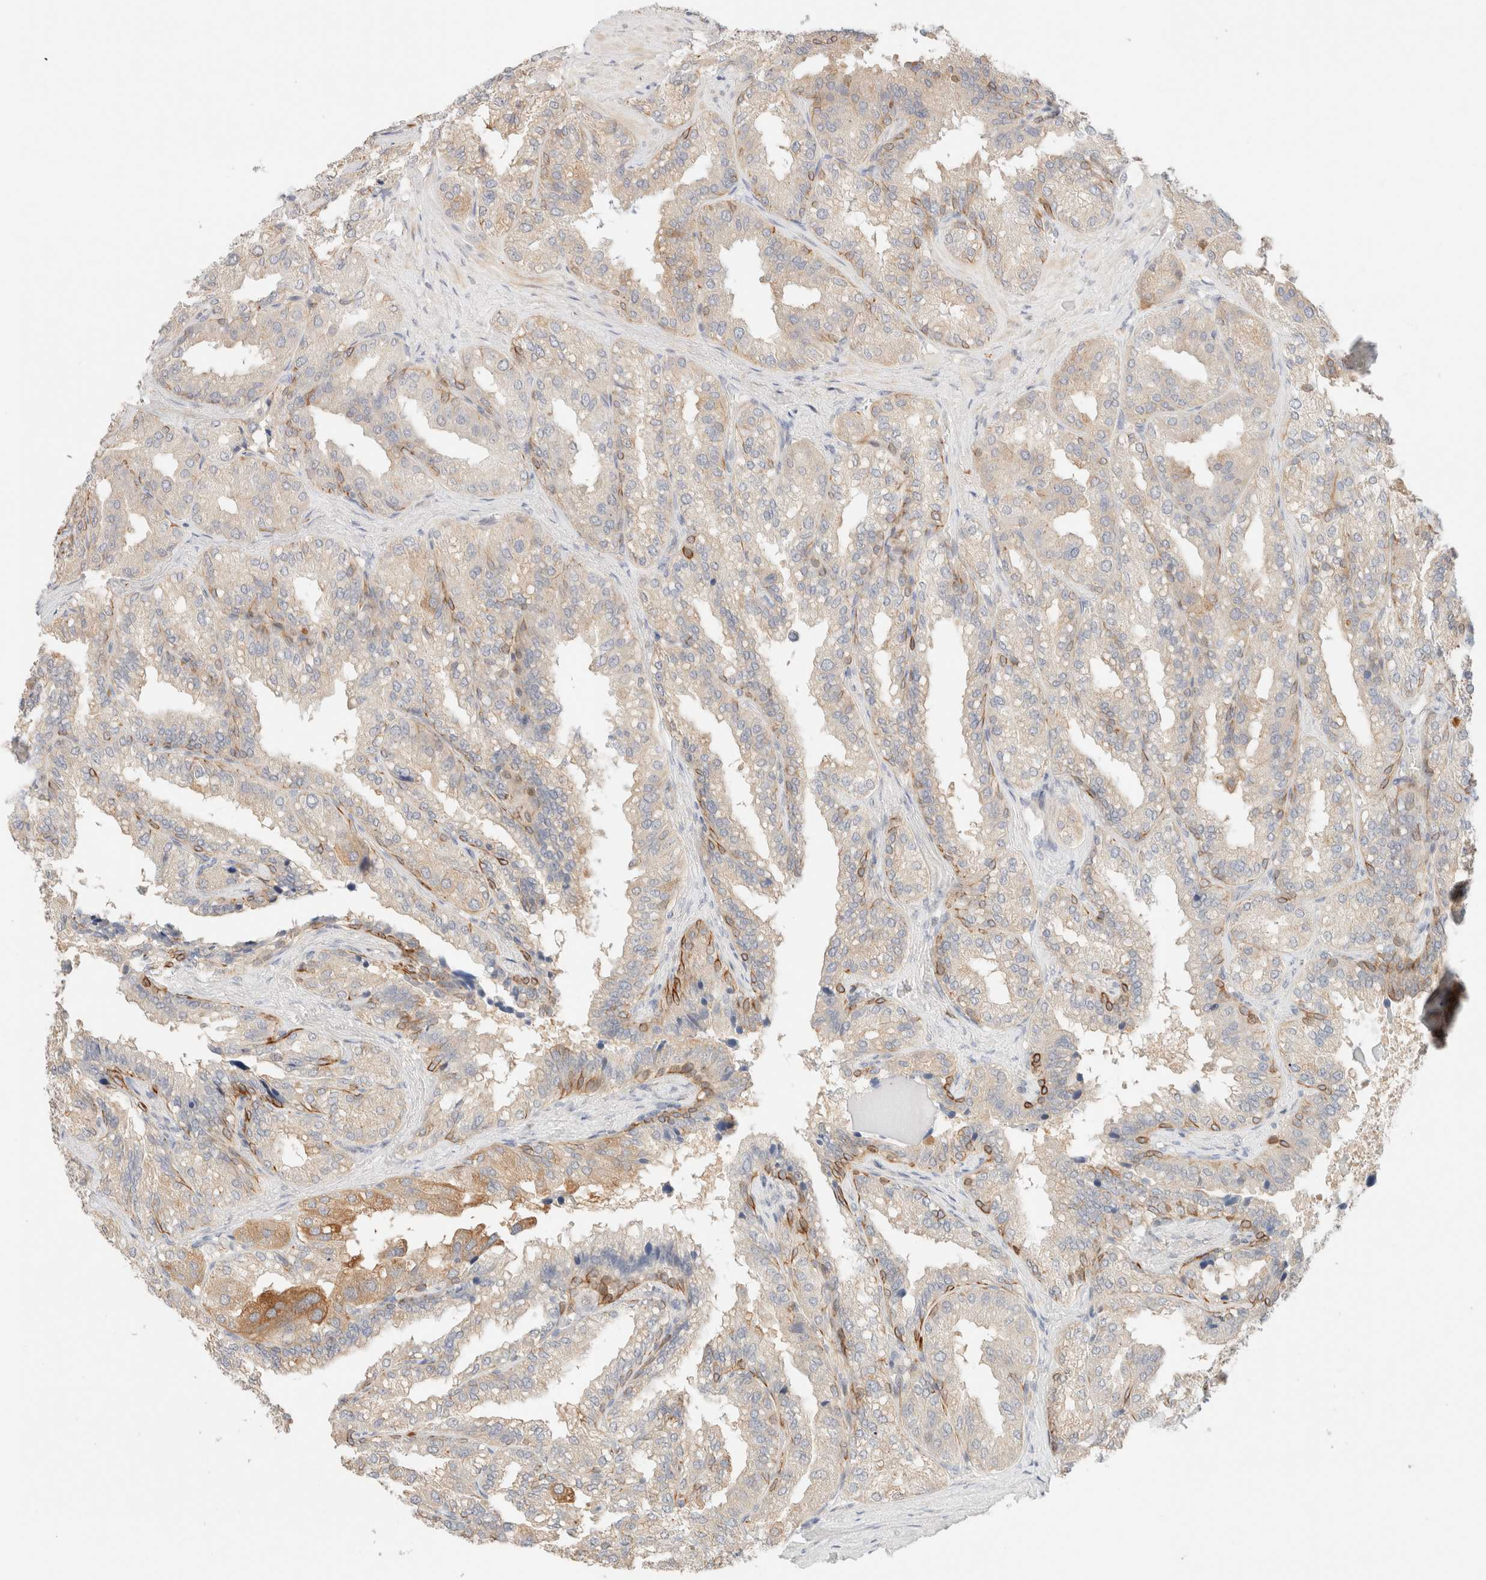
{"staining": {"intensity": "moderate", "quantity": "<25%", "location": "cytoplasmic/membranous"}, "tissue": "seminal vesicle", "cell_type": "Glandular cells", "image_type": "normal", "snomed": [{"axis": "morphology", "description": "Normal tissue, NOS"}, {"axis": "topography", "description": "Prostate"}, {"axis": "topography", "description": "Seminal veicle"}], "caption": "The photomicrograph exhibits staining of benign seminal vesicle, revealing moderate cytoplasmic/membranous protein staining (brown color) within glandular cells.", "gene": "SGSM2", "patient": {"sex": "male", "age": 51}}